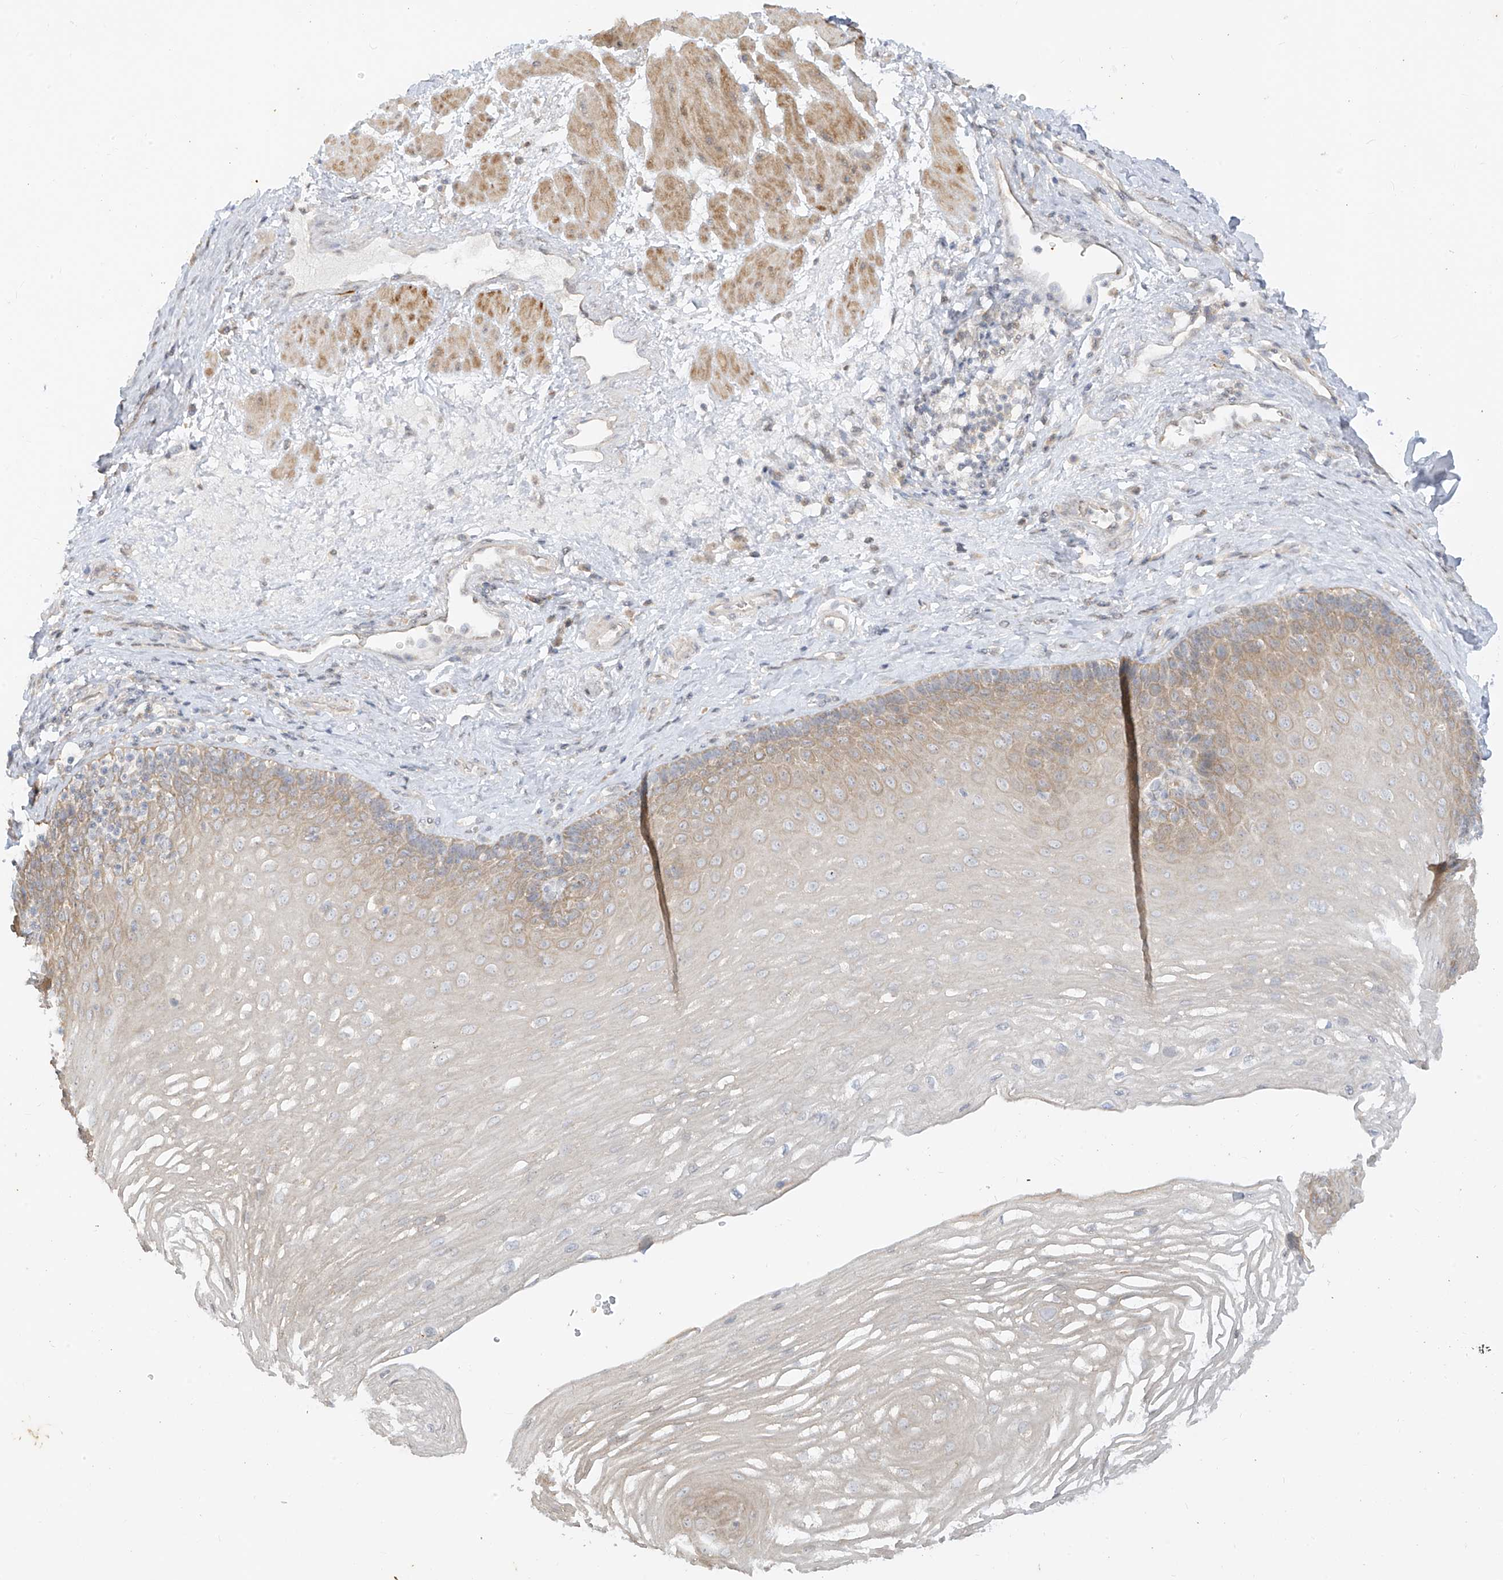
{"staining": {"intensity": "moderate", "quantity": "25%-75%", "location": "cytoplasmic/membranous"}, "tissue": "esophagus", "cell_type": "Squamous epithelial cells", "image_type": "normal", "snomed": [{"axis": "morphology", "description": "Normal tissue, NOS"}, {"axis": "topography", "description": "Esophagus"}], "caption": "A micrograph showing moderate cytoplasmic/membranous expression in about 25%-75% of squamous epithelial cells in unremarkable esophagus, as visualized by brown immunohistochemical staining.", "gene": "MTUS2", "patient": {"sex": "female", "age": 66}}